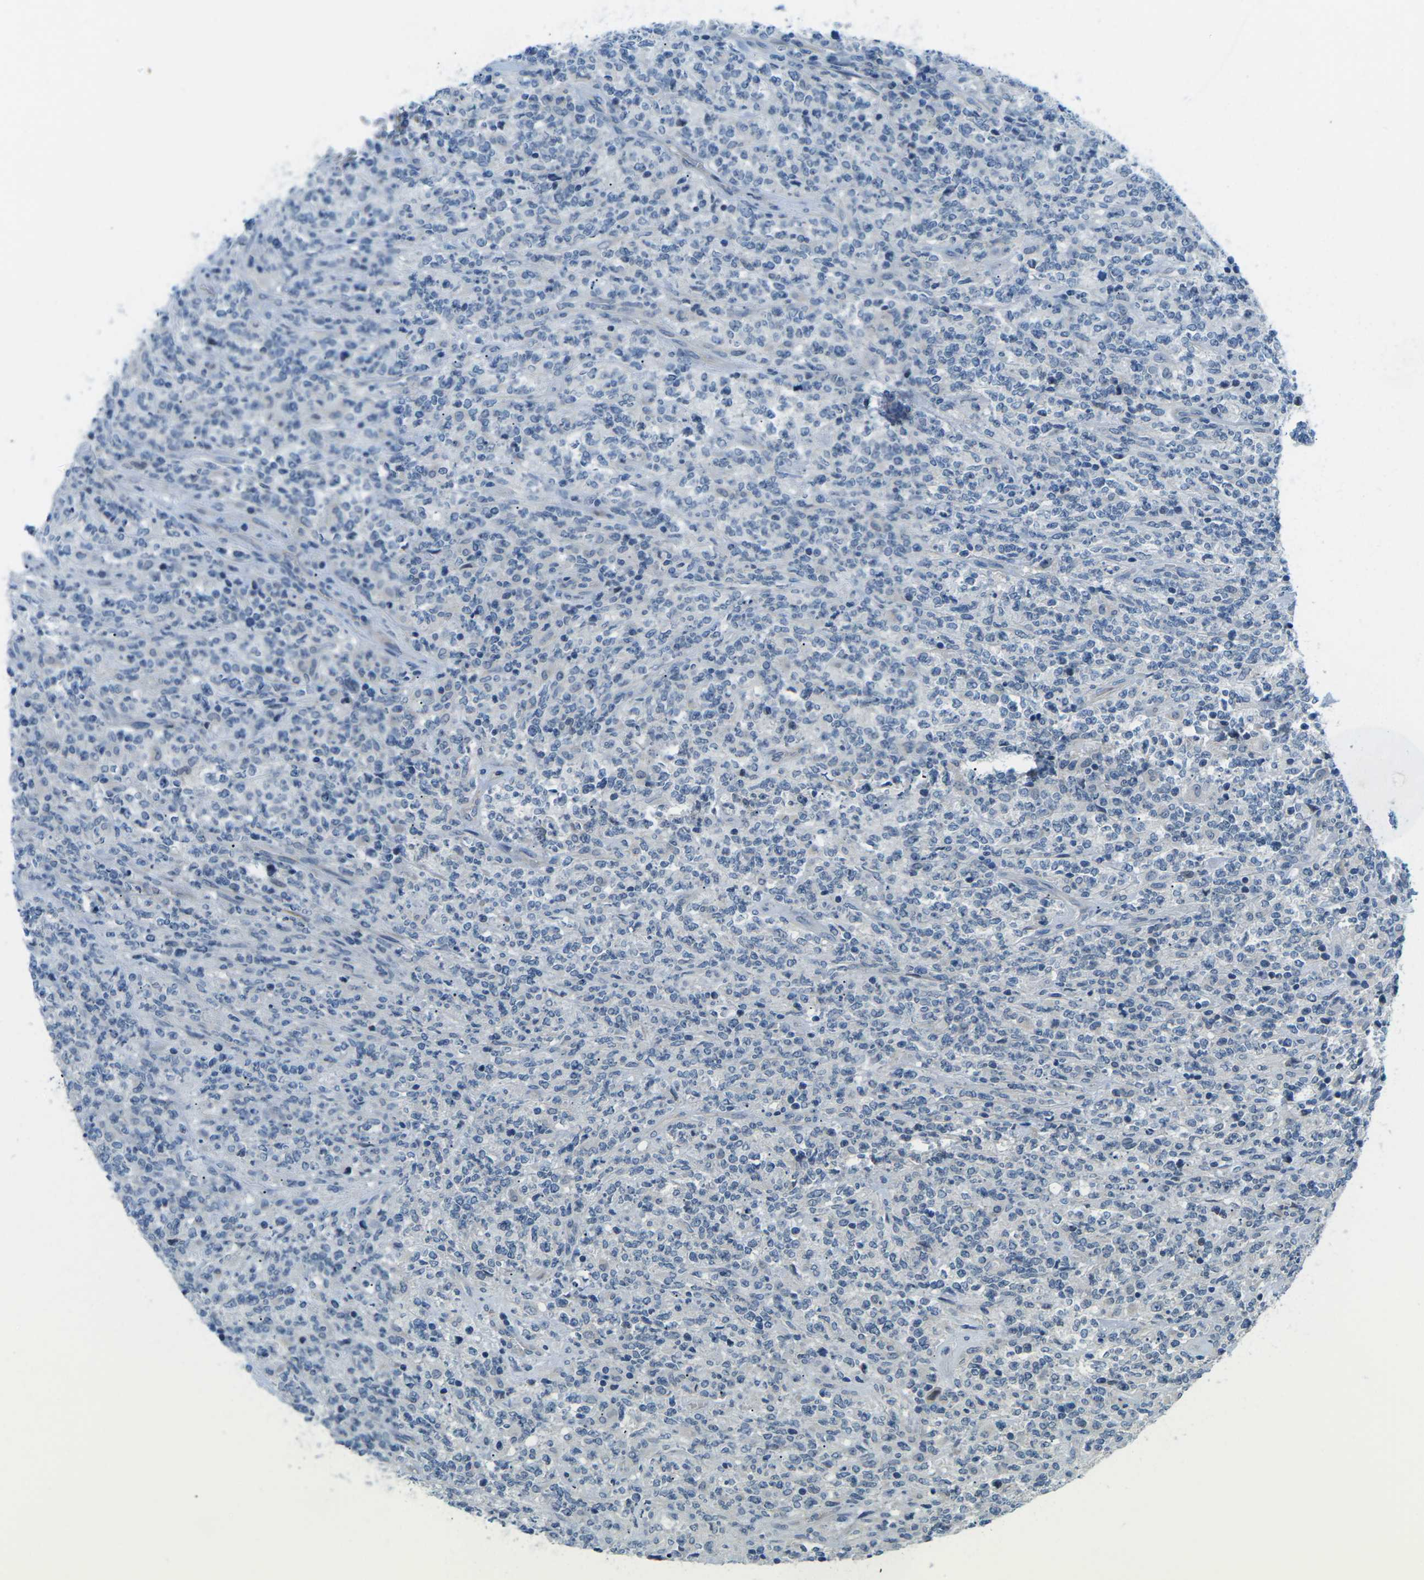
{"staining": {"intensity": "negative", "quantity": "none", "location": "none"}, "tissue": "lymphoma", "cell_type": "Tumor cells", "image_type": "cancer", "snomed": [{"axis": "morphology", "description": "Malignant lymphoma, non-Hodgkin's type, High grade"}, {"axis": "topography", "description": "Soft tissue"}], "caption": "A high-resolution micrograph shows immunohistochemistry (IHC) staining of high-grade malignant lymphoma, non-Hodgkin's type, which shows no significant staining in tumor cells.", "gene": "CTNND1", "patient": {"sex": "male", "age": 18}}